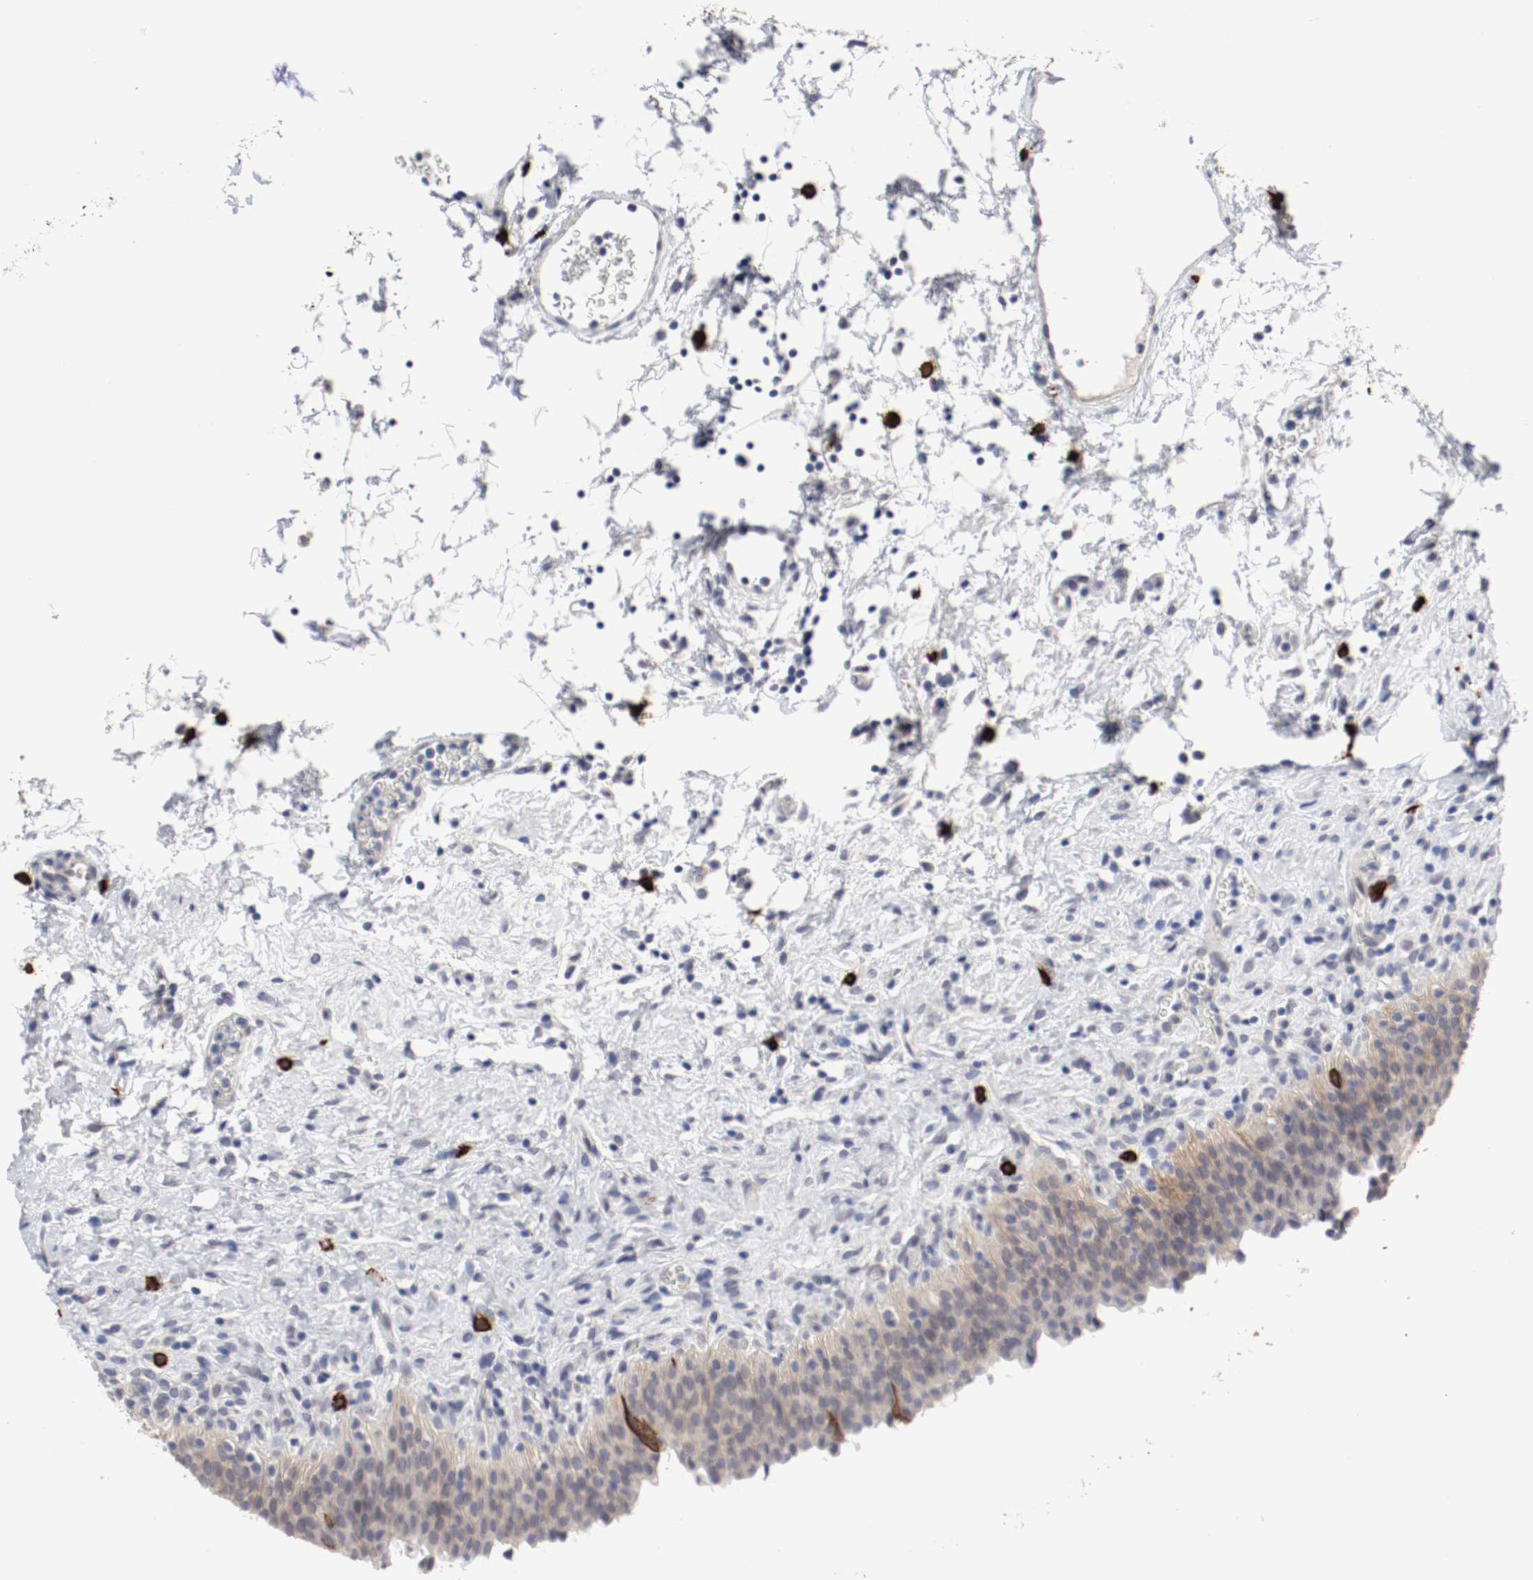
{"staining": {"intensity": "weak", "quantity": ">75%", "location": "cytoplasmic/membranous"}, "tissue": "urinary bladder", "cell_type": "Urothelial cells", "image_type": "normal", "snomed": [{"axis": "morphology", "description": "Normal tissue, NOS"}, {"axis": "topography", "description": "Urinary bladder"}], "caption": "A histopathology image of human urinary bladder stained for a protein displays weak cytoplasmic/membranous brown staining in urothelial cells.", "gene": "KIT", "patient": {"sex": "male", "age": 51}}